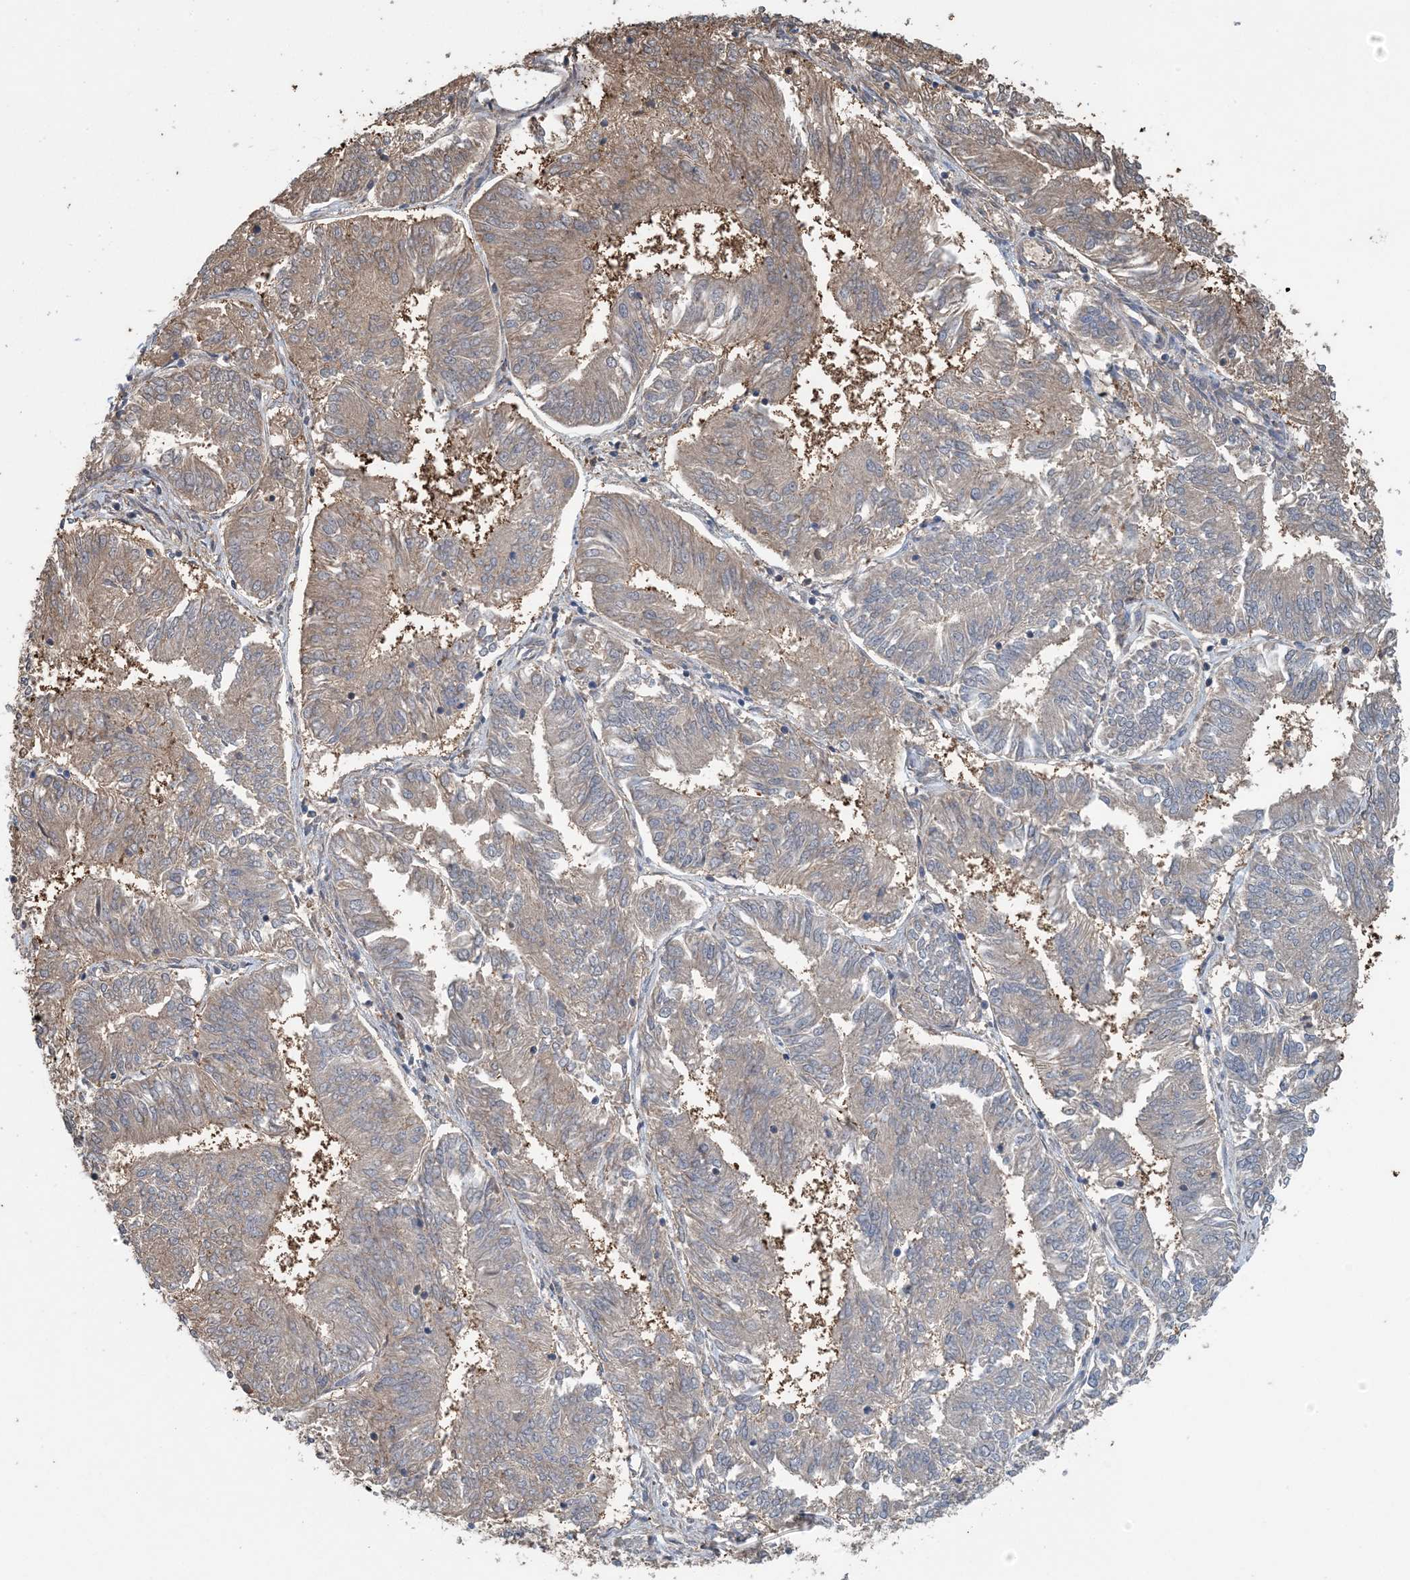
{"staining": {"intensity": "weak", "quantity": "25%-75%", "location": "cytoplasmic/membranous"}, "tissue": "endometrial cancer", "cell_type": "Tumor cells", "image_type": "cancer", "snomed": [{"axis": "morphology", "description": "Adenocarcinoma, NOS"}, {"axis": "topography", "description": "Endometrium"}], "caption": "Protein expression analysis of adenocarcinoma (endometrial) shows weak cytoplasmic/membranous staining in about 25%-75% of tumor cells.", "gene": "HIKESHI", "patient": {"sex": "female", "age": 58}}